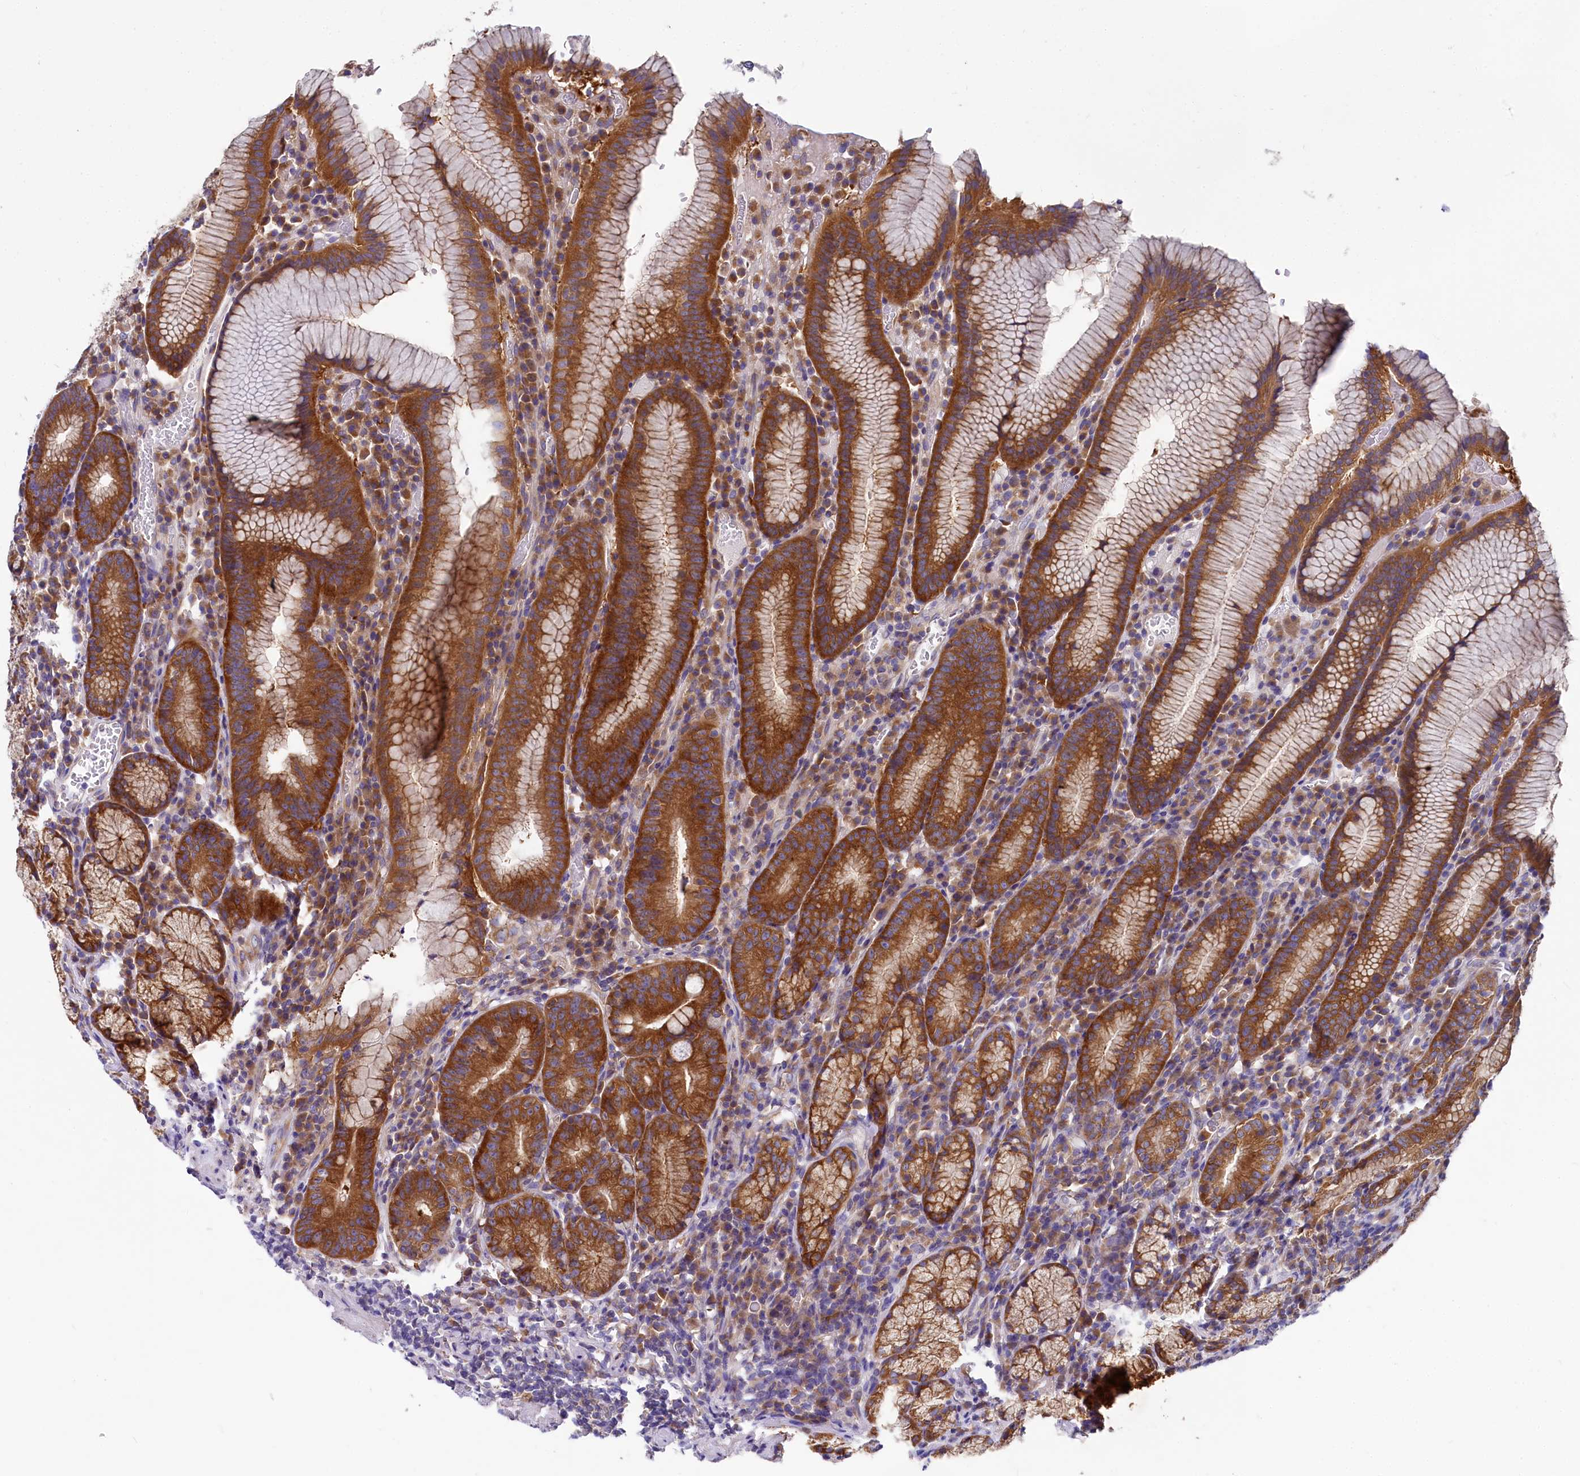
{"staining": {"intensity": "strong", "quantity": ">75%", "location": "cytoplasmic/membranous"}, "tissue": "stomach", "cell_type": "Glandular cells", "image_type": "normal", "snomed": [{"axis": "morphology", "description": "Normal tissue, NOS"}, {"axis": "topography", "description": "Stomach"}], "caption": "Protein positivity by immunohistochemistry (IHC) reveals strong cytoplasmic/membranous staining in about >75% of glandular cells in benign stomach.", "gene": "QARS1", "patient": {"sex": "male", "age": 55}}